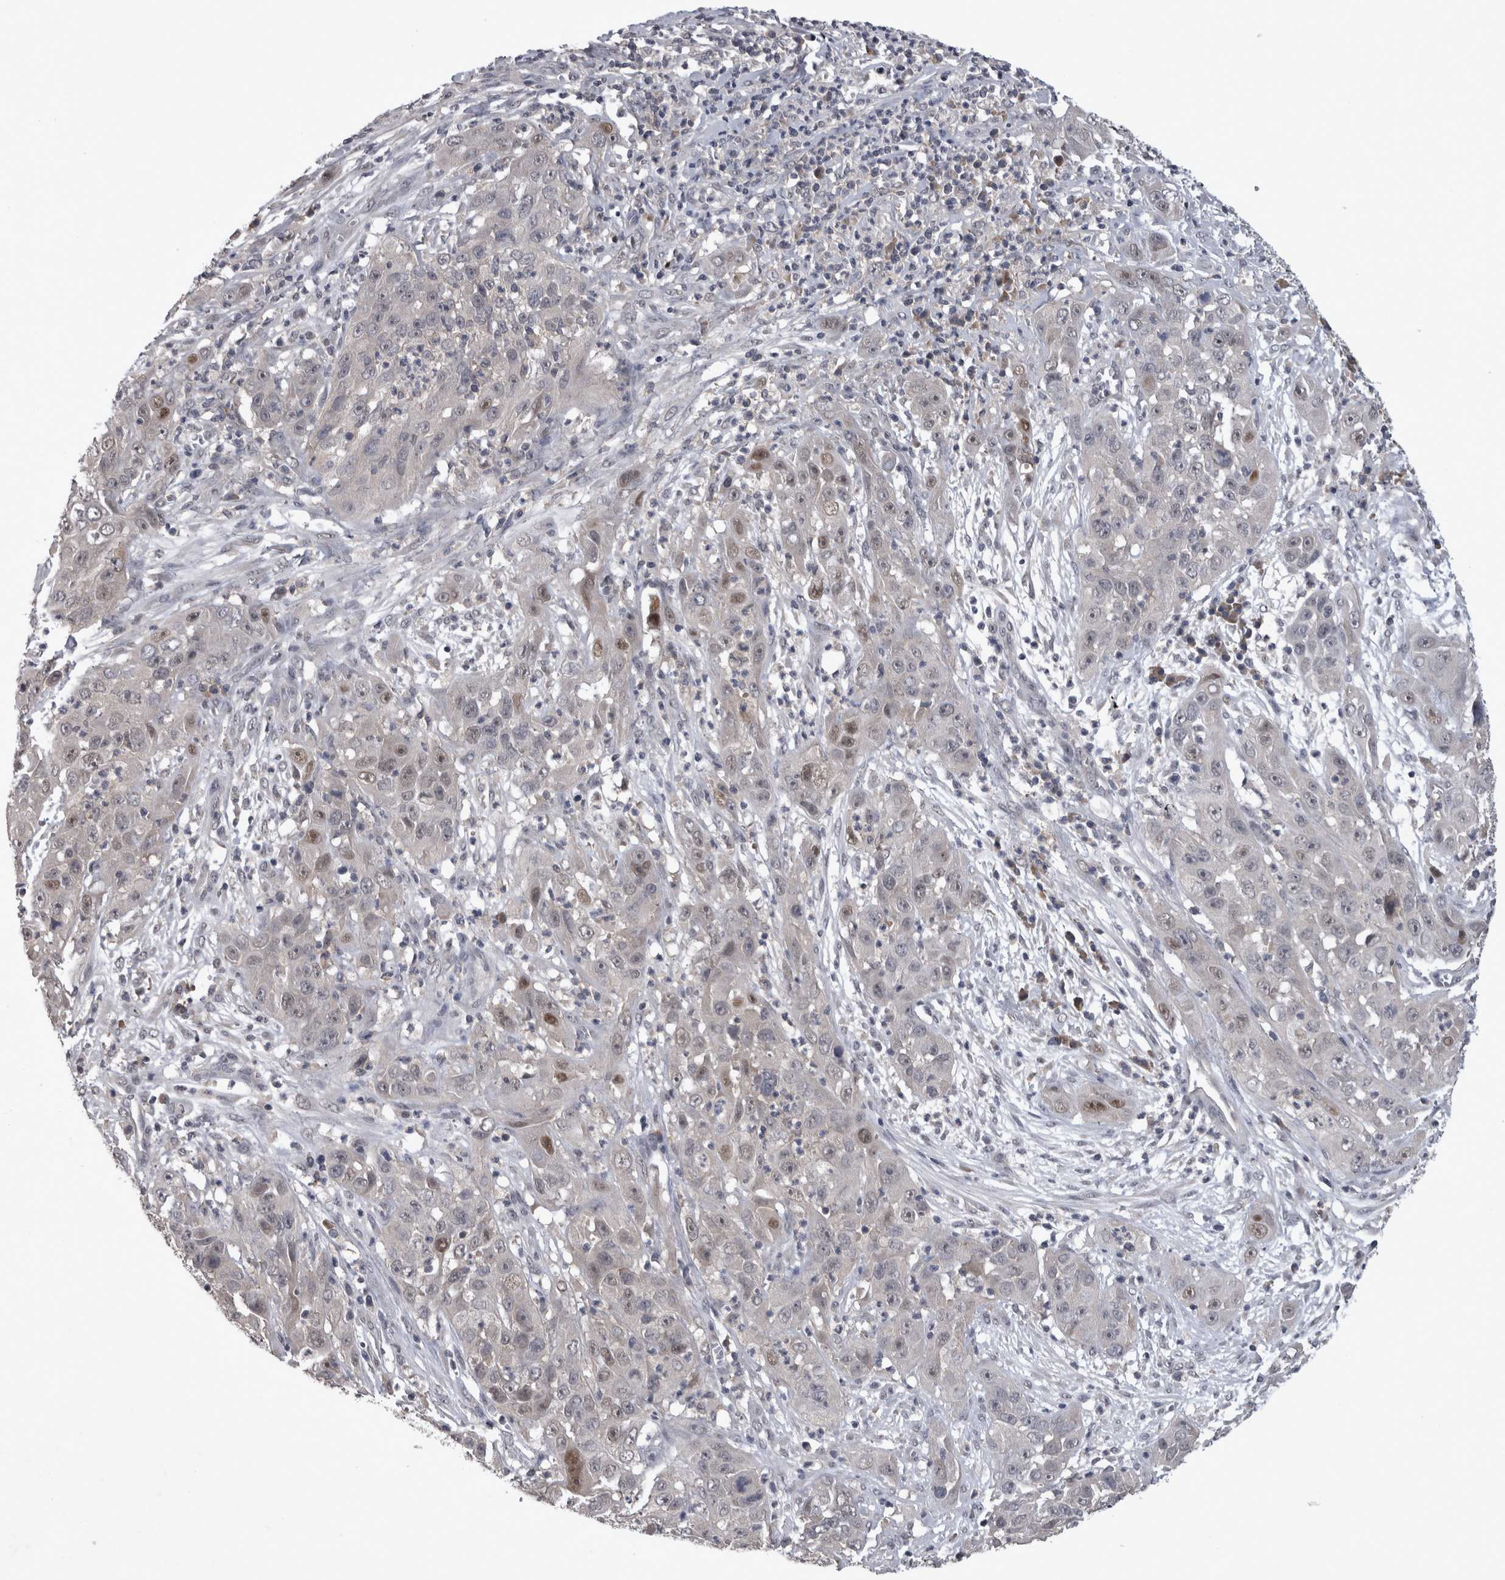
{"staining": {"intensity": "negative", "quantity": "none", "location": "none"}, "tissue": "cervical cancer", "cell_type": "Tumor cells", "image_type": "cancer", "snomed": [{"axis": "morphology", "description": "Squamous cell carcinoma, NOS"}, {"axis": "topography", "description": "Cervix"}], "caption": "The immunohistochemistry image has no significant staining in tumor cells of cervical squamous cell carcinoma tissue.", "gene": "ZNF114", "patient": {"sex": "female", "age": 32}}